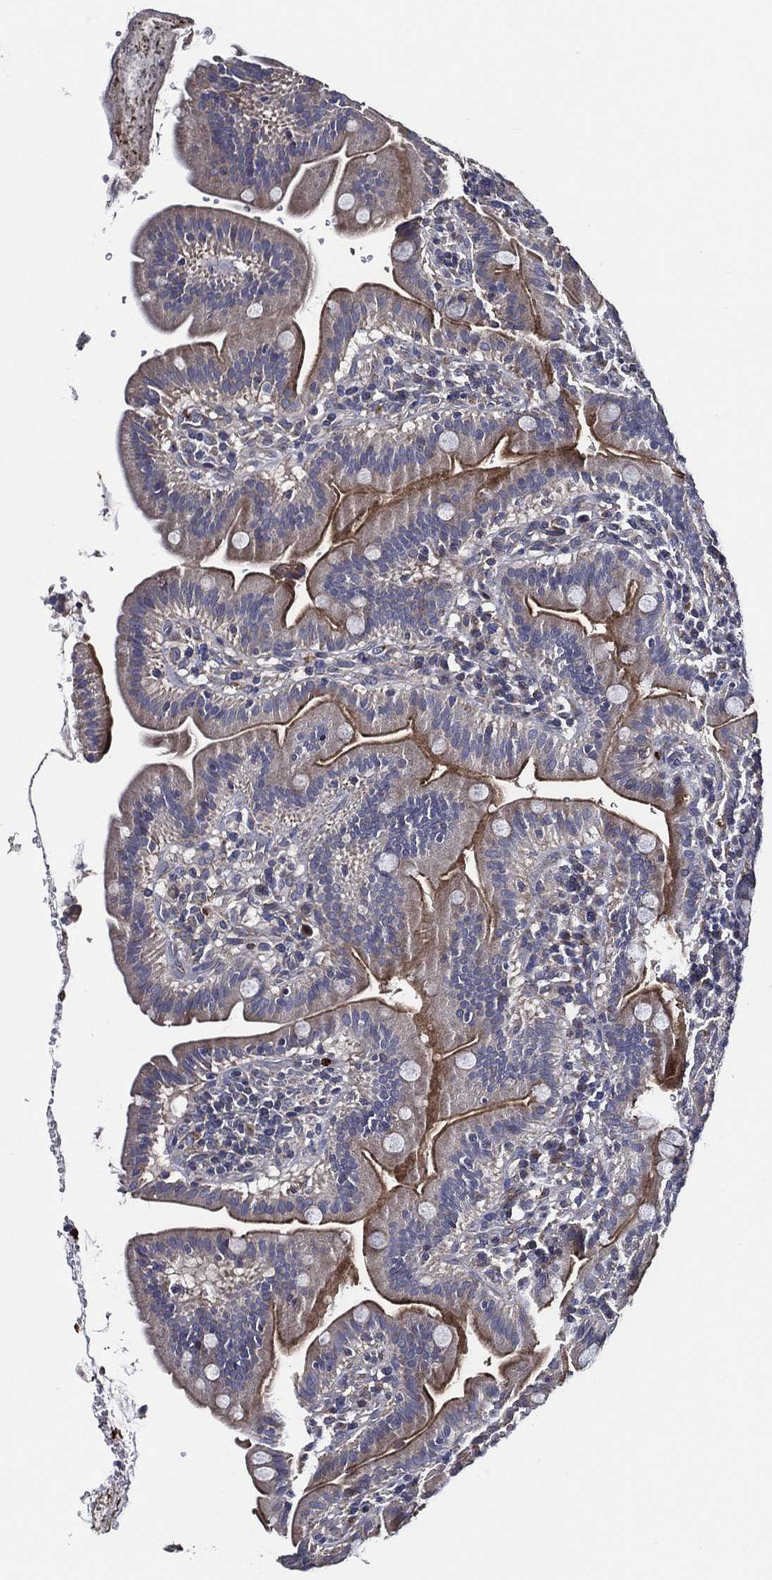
{"staining": {"intensity": "strong", "quantity": "25%-75%", "location": "cytoplasmic/membranous,nuclear"}, "tissue": "small intestine", "cell_type": "Glandular cells", "image_type": "normal", "snomed": [{"axis": "morphology", "description": "Normal tissue, NOS"}, {"axis": "topography", "description": "Small intestine"}], "caption": "Human small intestine stained for a protein (brown) shows strong cytoplasmic/membranous,nuclear positive staining in approximately 25%-75% of glandular cells.", "gene": "KIF20B", "patient": {"sex": "male", "age": 26}}